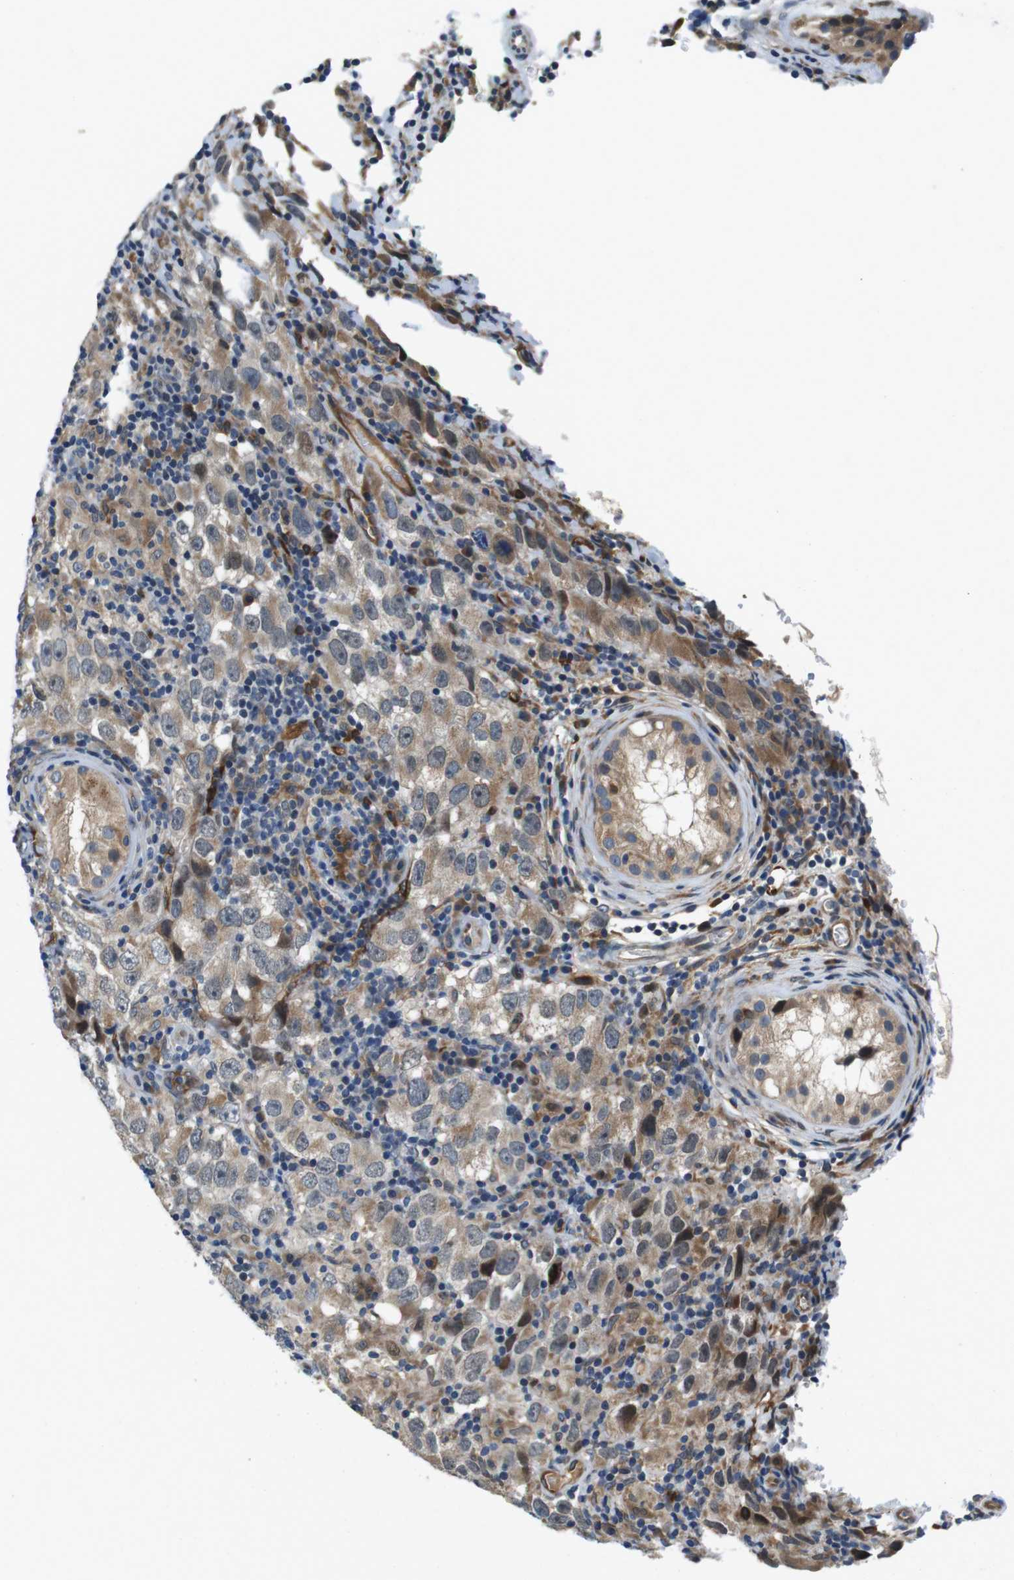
{"staining": {"intensity": "moderate", "quantity": ">75%", "location": "cytoplasmic/membranous"}, "tissue": "testis cancer", "cell_type": "Tumor cells", "image_type": "cancer", "snomed": [{"axis": "morphology", "description": "Carcinoma, Embryonal, NOS"}, {"axis": "topography", "description": "Testis"}], "caption": "Approximately >75% of tumor cells in human testis cancer (embryonal carcinoma) demonstrate moderate cytoplasmic/membranous protein staining as visualized by brown immunohistochemical staining.", "gene": "PALD1", "patient": {"sex": "male", "age": 21}}